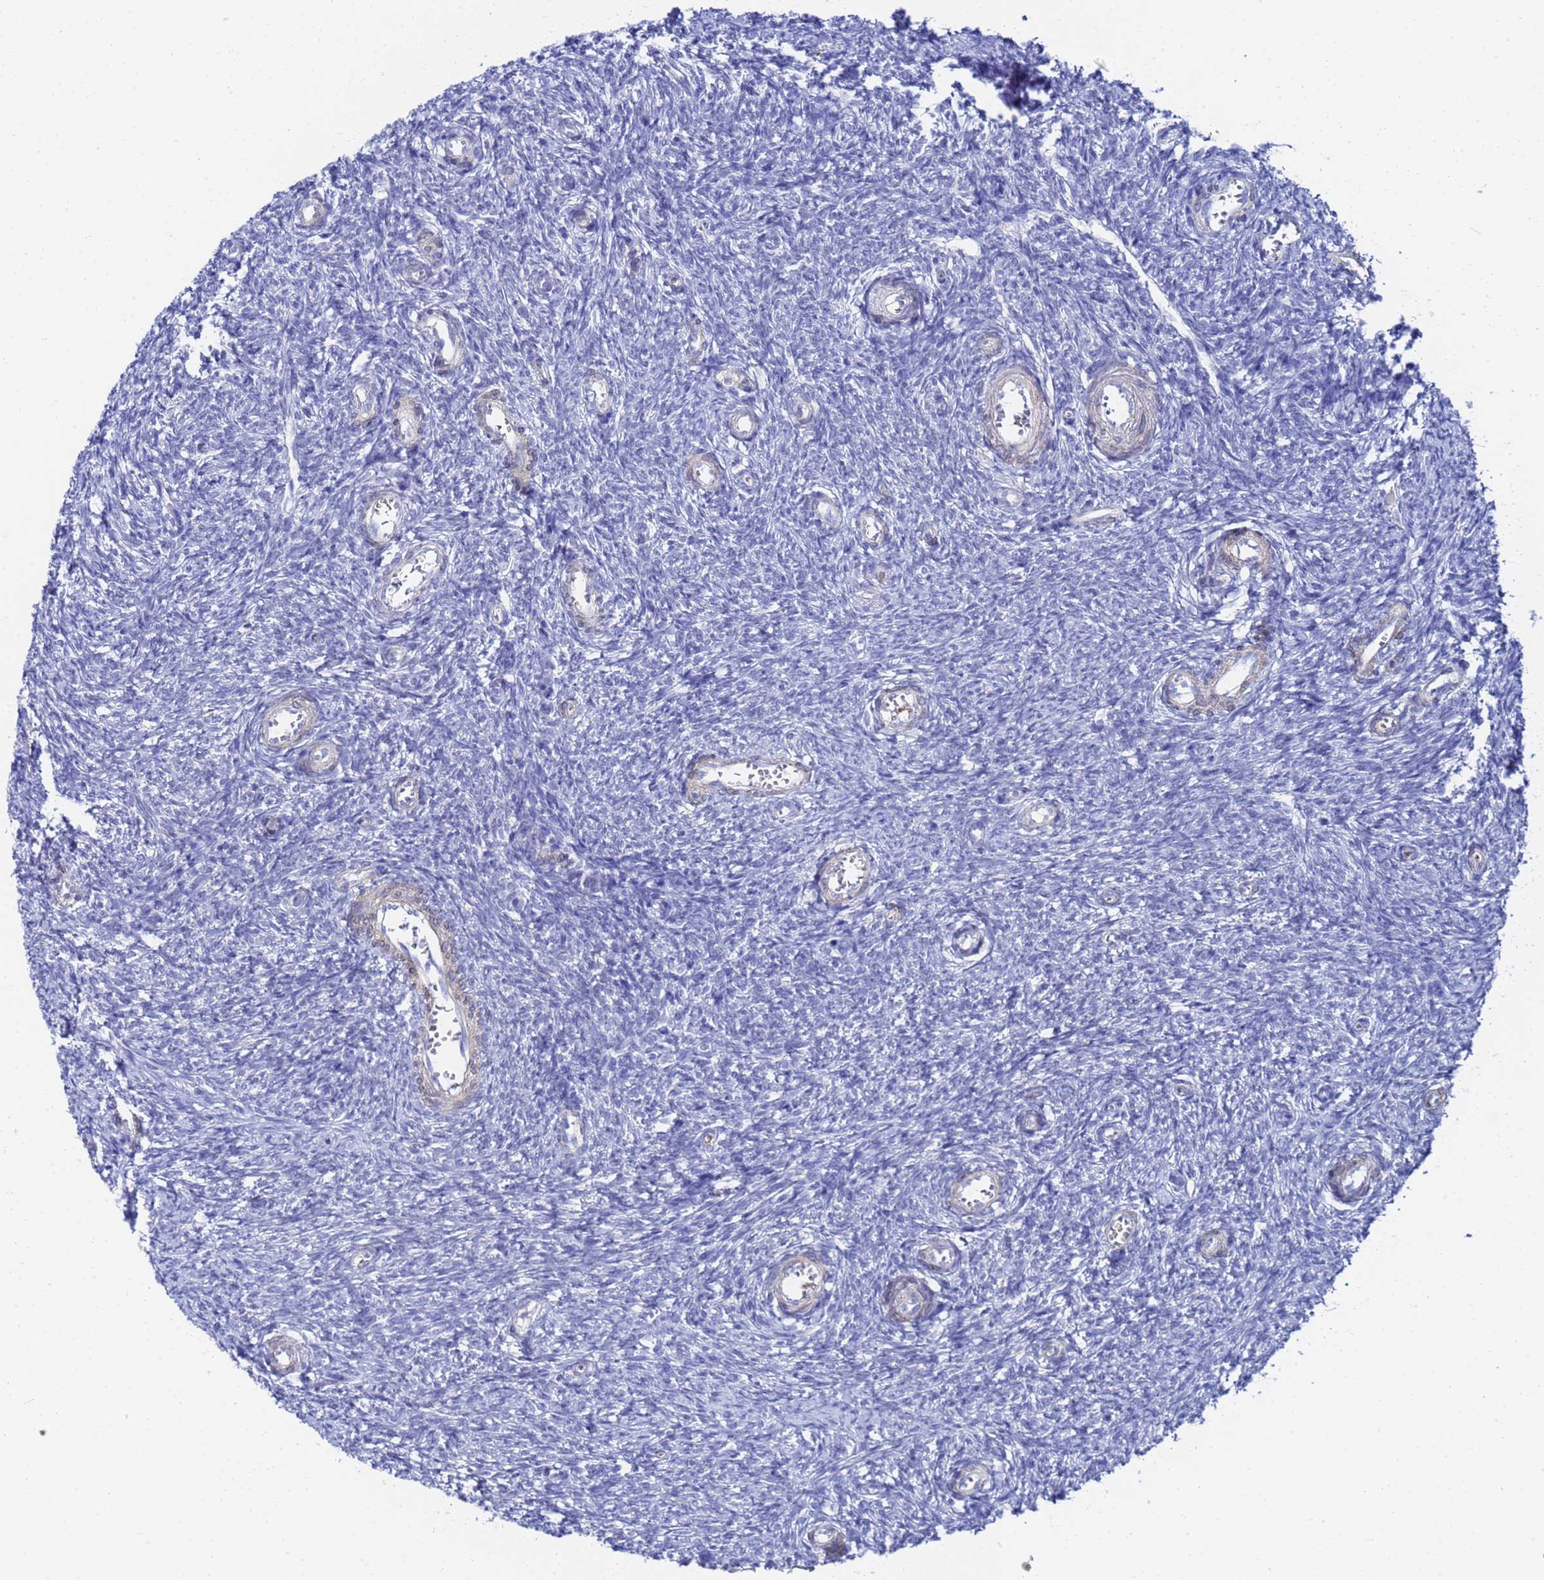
{"staining": {"intensity": "negative", "quantity": "none", "location": "none"}, "tissue": "ovary", "cell_type": "Ovarian stroma cells", "image_type": "normal", "snomed": [{"axis": "morphology", "description": "Normal tissue, NOS"}, {"axis": "topography", "description": "Ovary"}], "caption": "Ovarian stroma cells show no significant positivity in unremarkable ovary. (DAB (3,3'-diaminobenzidine) immunohistochemistry visualized using brightfield microscopy, high magnification).", "gene": "ZNF26", "patient": {"sex": "female", "age": 44}}